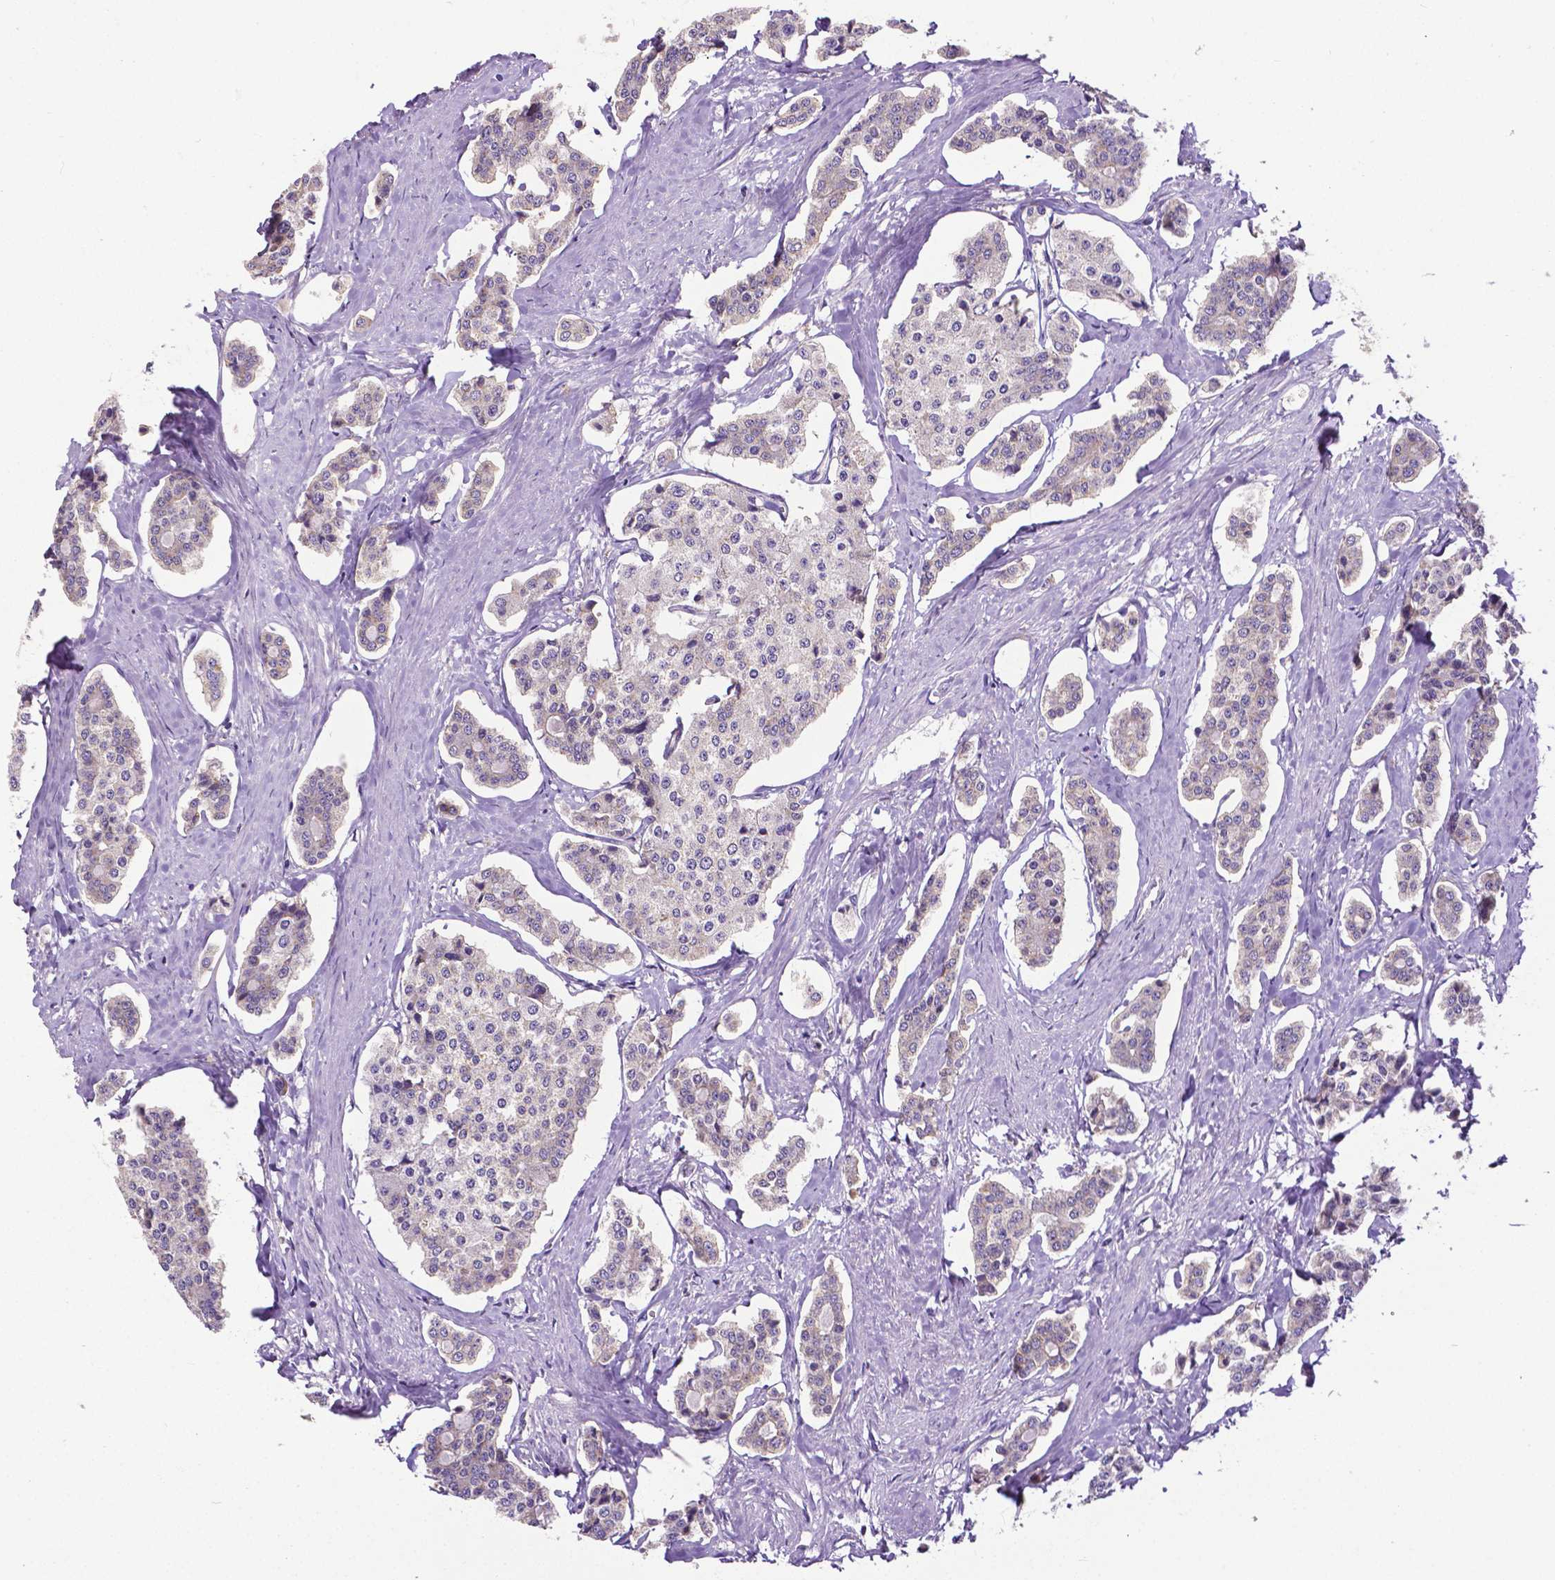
{"staining": {"intensity": "negative", "quantity": "none", "location": "none"}, "tissue": "carcinoid", "cell_type": "Tumor cells", "image_type": "cancer", "snomed": [{"axis": "morphology", "description": "Carcinoid, malignant, NOS"}, {"axis": "topography", "description": "Small intestine"}], "caption": "Human carcinoid (malignant) stained for a protein using immunohistochemistry (IHC) displays no positivity in tumor cells.", "gene": "DICER1", "patient": {"sex": "female", "age": 65}}